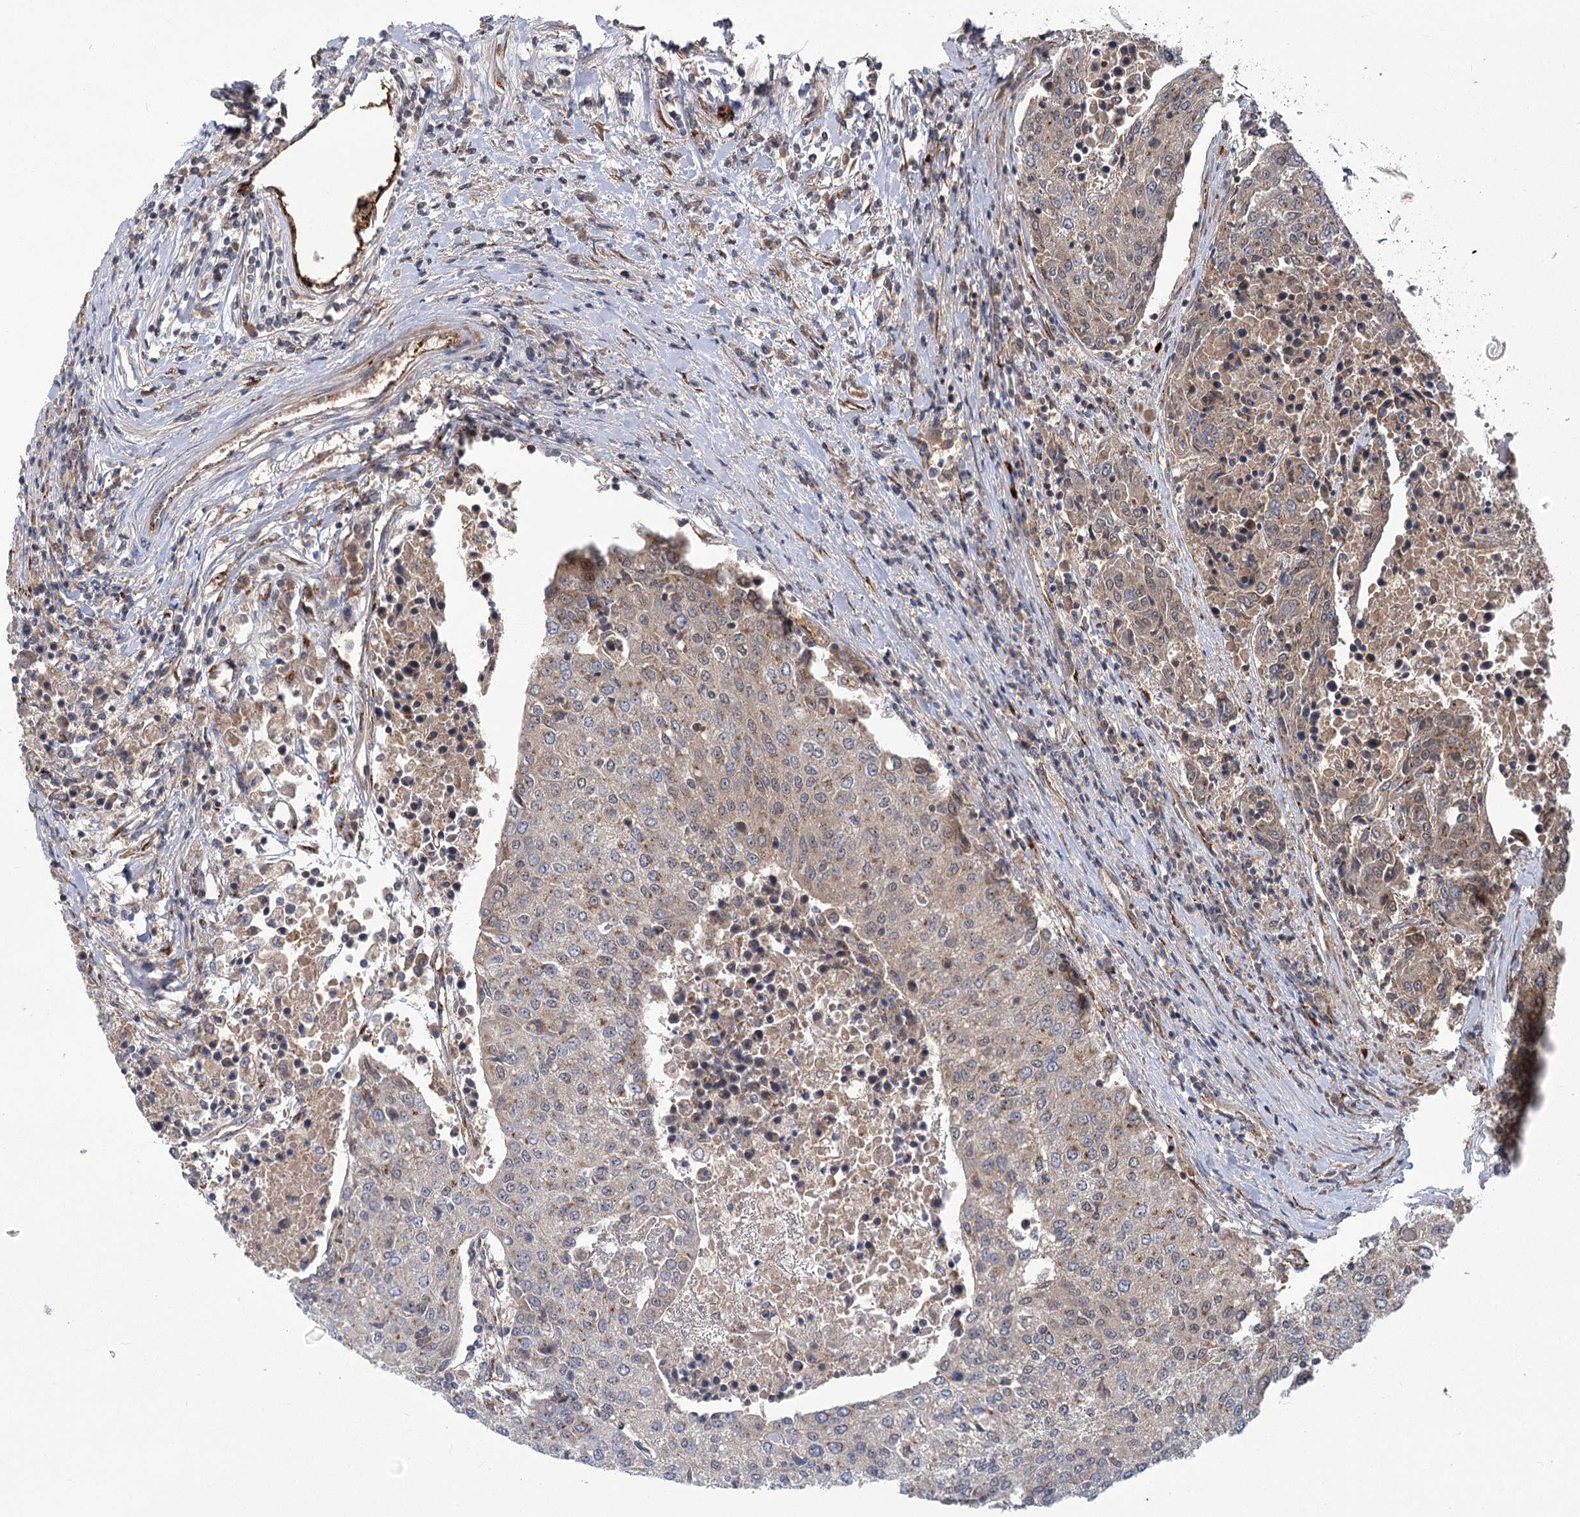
{"staining": {"intensity": "weak", "quantity": "25%-75%", "location": "cytoplasmic/membranous"}, "tissue": "urothelial cancer", "cell_type": "Tumor cells", "image_type": "cancer", "snomed": [{"axis": "morphology", "description": "Urothelial carcinoma, High grade"}, {"axis": "topography", "description": "Urinary bladder"}], "caption": "Protein staining of high-grade urothelial carcinoma tissue displays weak cytoplasmic/membranous positivity in approximately 25%-75% of tumor cells. (DAB (3,3'-diaminobenzidine) IHC, brown staining for protein, blue staining for nuclei).", "gene": "CARD19", "patient": {"sex": "female", "age": 85}}